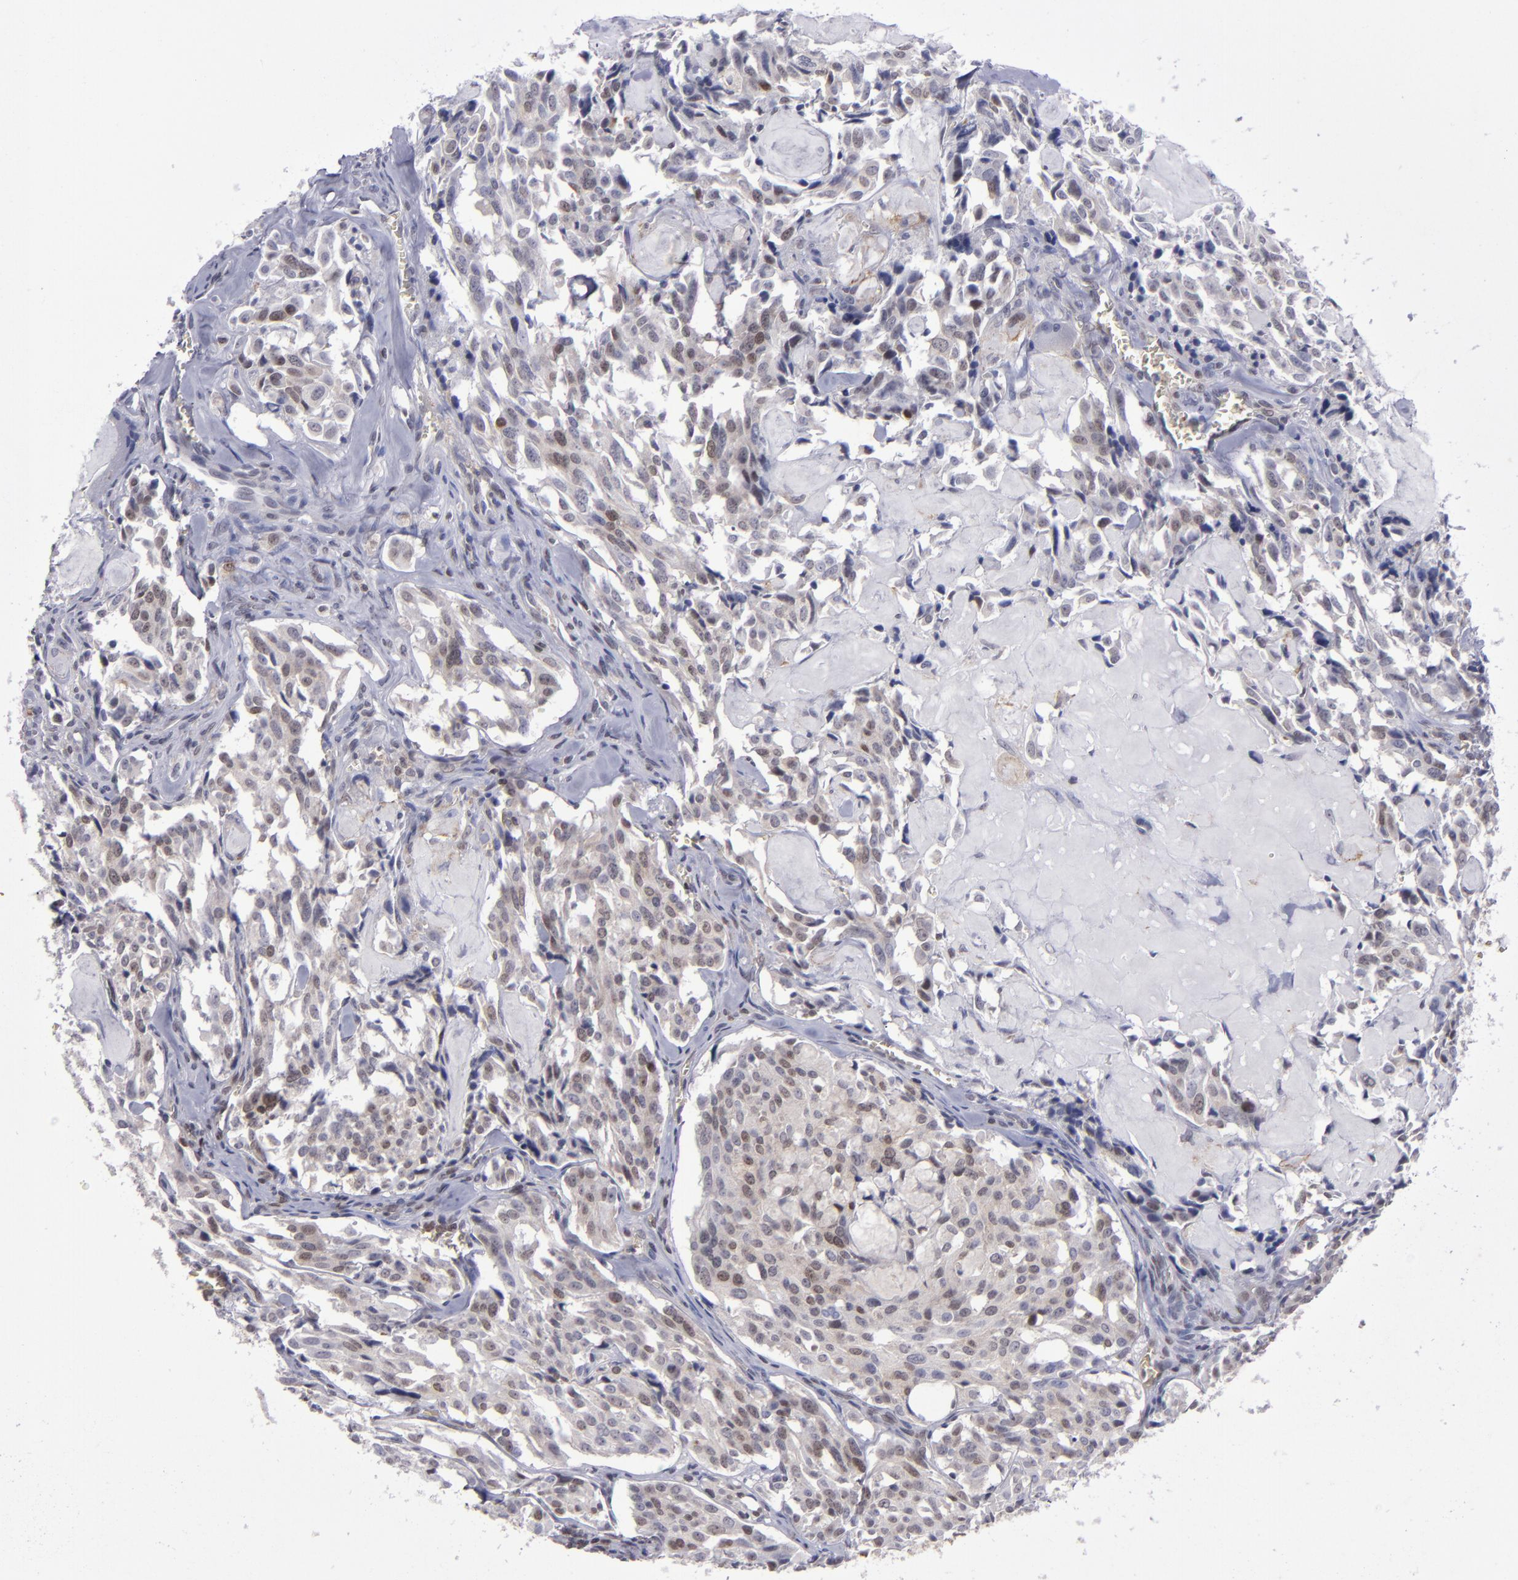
{"staining": {"intensity": "weak", "quantity": "25%-75%", "location": "cytoplasmic/membranous"}, "tissue": "thyroid cancer", "cell_type": "Tumor cells", "image_type": "cancer", "snomed": [{"axis": "morphology", "description": "Carcinoma, NOS"}, {"axis": "morphology", "description": "Carcinoid, malignant, NOS"}, {"axis": "topography", "description": "Thyroid gland"}], "caption": "Thyroid cancer (carcinoma) stained with immunohistochemistry (IHC) shows weak cytoplasmic/membranous staining in approximately 25%-75% of tumor cells.", "gene": "MGMT", "patient": {"sex": "male", "age": 33}}